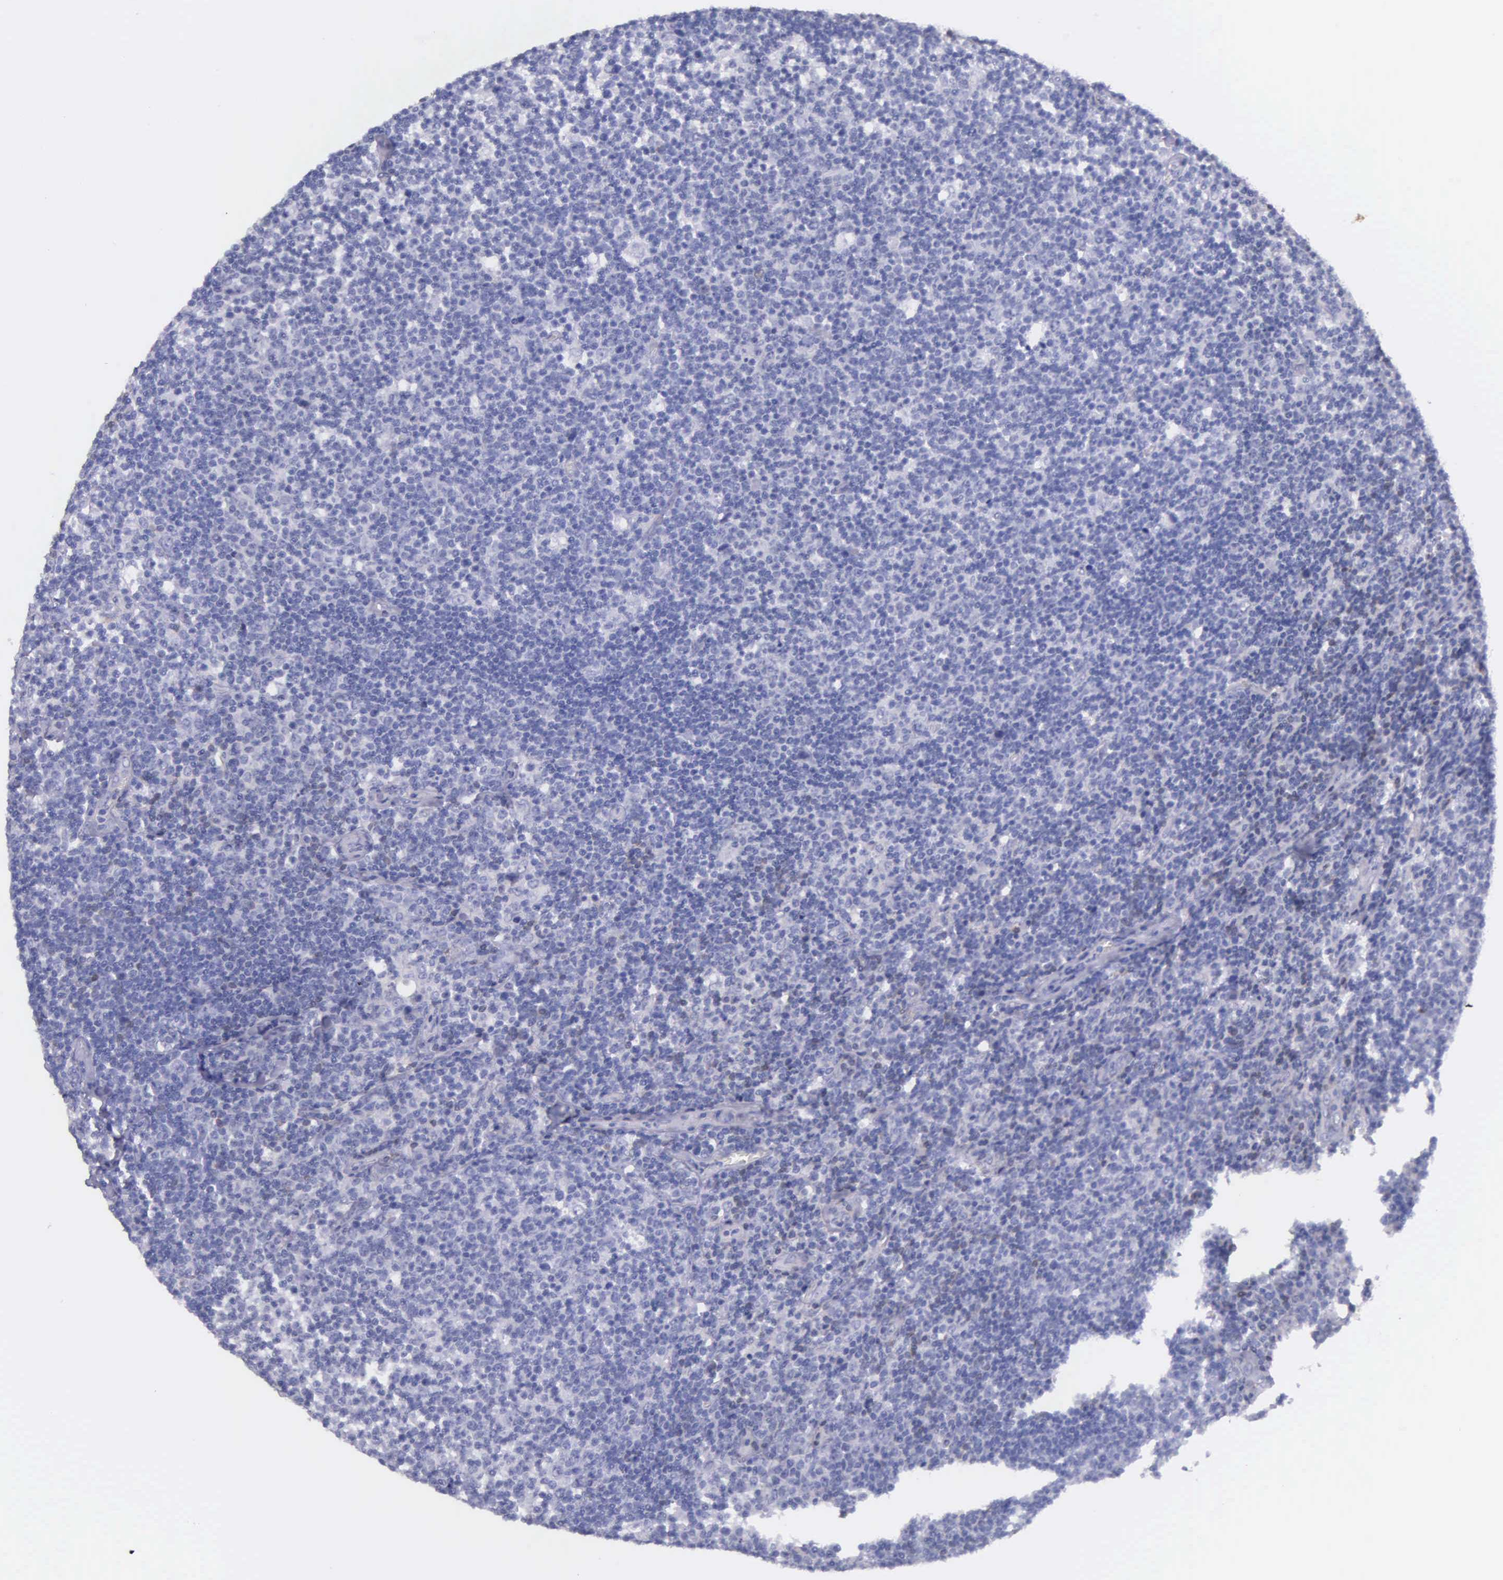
{"staining": {"intensity": "negative", "quantity": "none", "location": "none"}, "tissue": "lymphoma", "cell_type": "Tumor cells", "image_type": "cancer", "snomed": [{"axis": "morphology", "description": "Malignant lymphoma, non-Hodgkin's type, Low grade"}, {"axis": "topography", "description": "Lymph node"}], "caption": "Micrograph shows no protein expression in tumor cells of lymphoma tissue.", "gene": "GSTT2", "patient": {"sex": "male", "age": 74}}